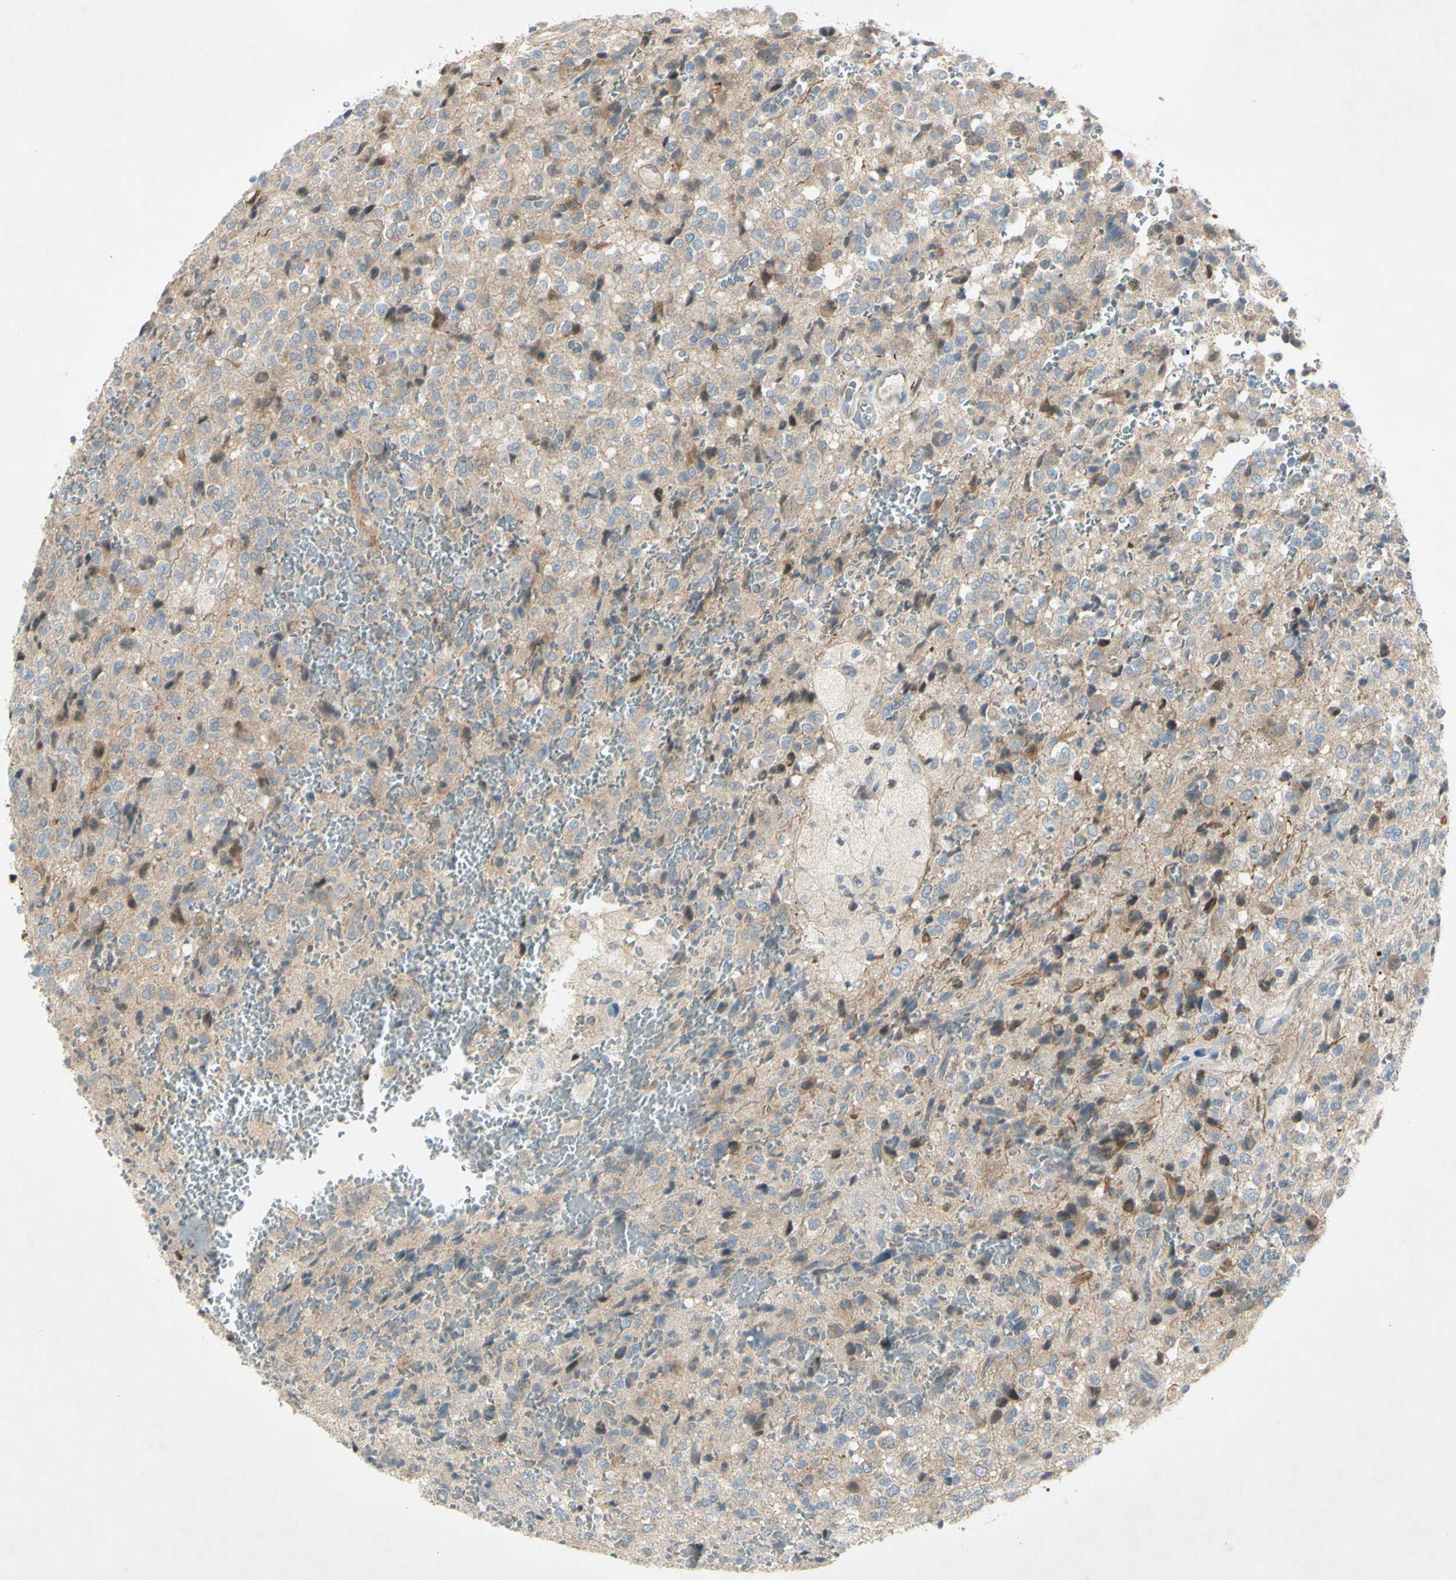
{"staining": {"intensity": "weak", "quantity": "25%-75%", "location": "cytoplasmic/membranous"}, "tissue": "glioma", "cell_type": "Tumor cells", "image_type": "cancer", "snomed": [{"axis": "morphology", "description": "Glioma, malignant, High grade"}, {"axis": "topography", "description": "pancreas cauda"}], "caption": "Immunohistochemical staining of human glioma reveals weak cytoplasmic/membranous protein staining in approximately 25%-75% of tumor cells. The staining was performed using DAB to visualize the protein expression in brown, while the nuclei were stained in blue with hematoxylin (Magnification: 20x).", "gene": "C1orf159", "patient": {"sex": "male", "age": 60}}